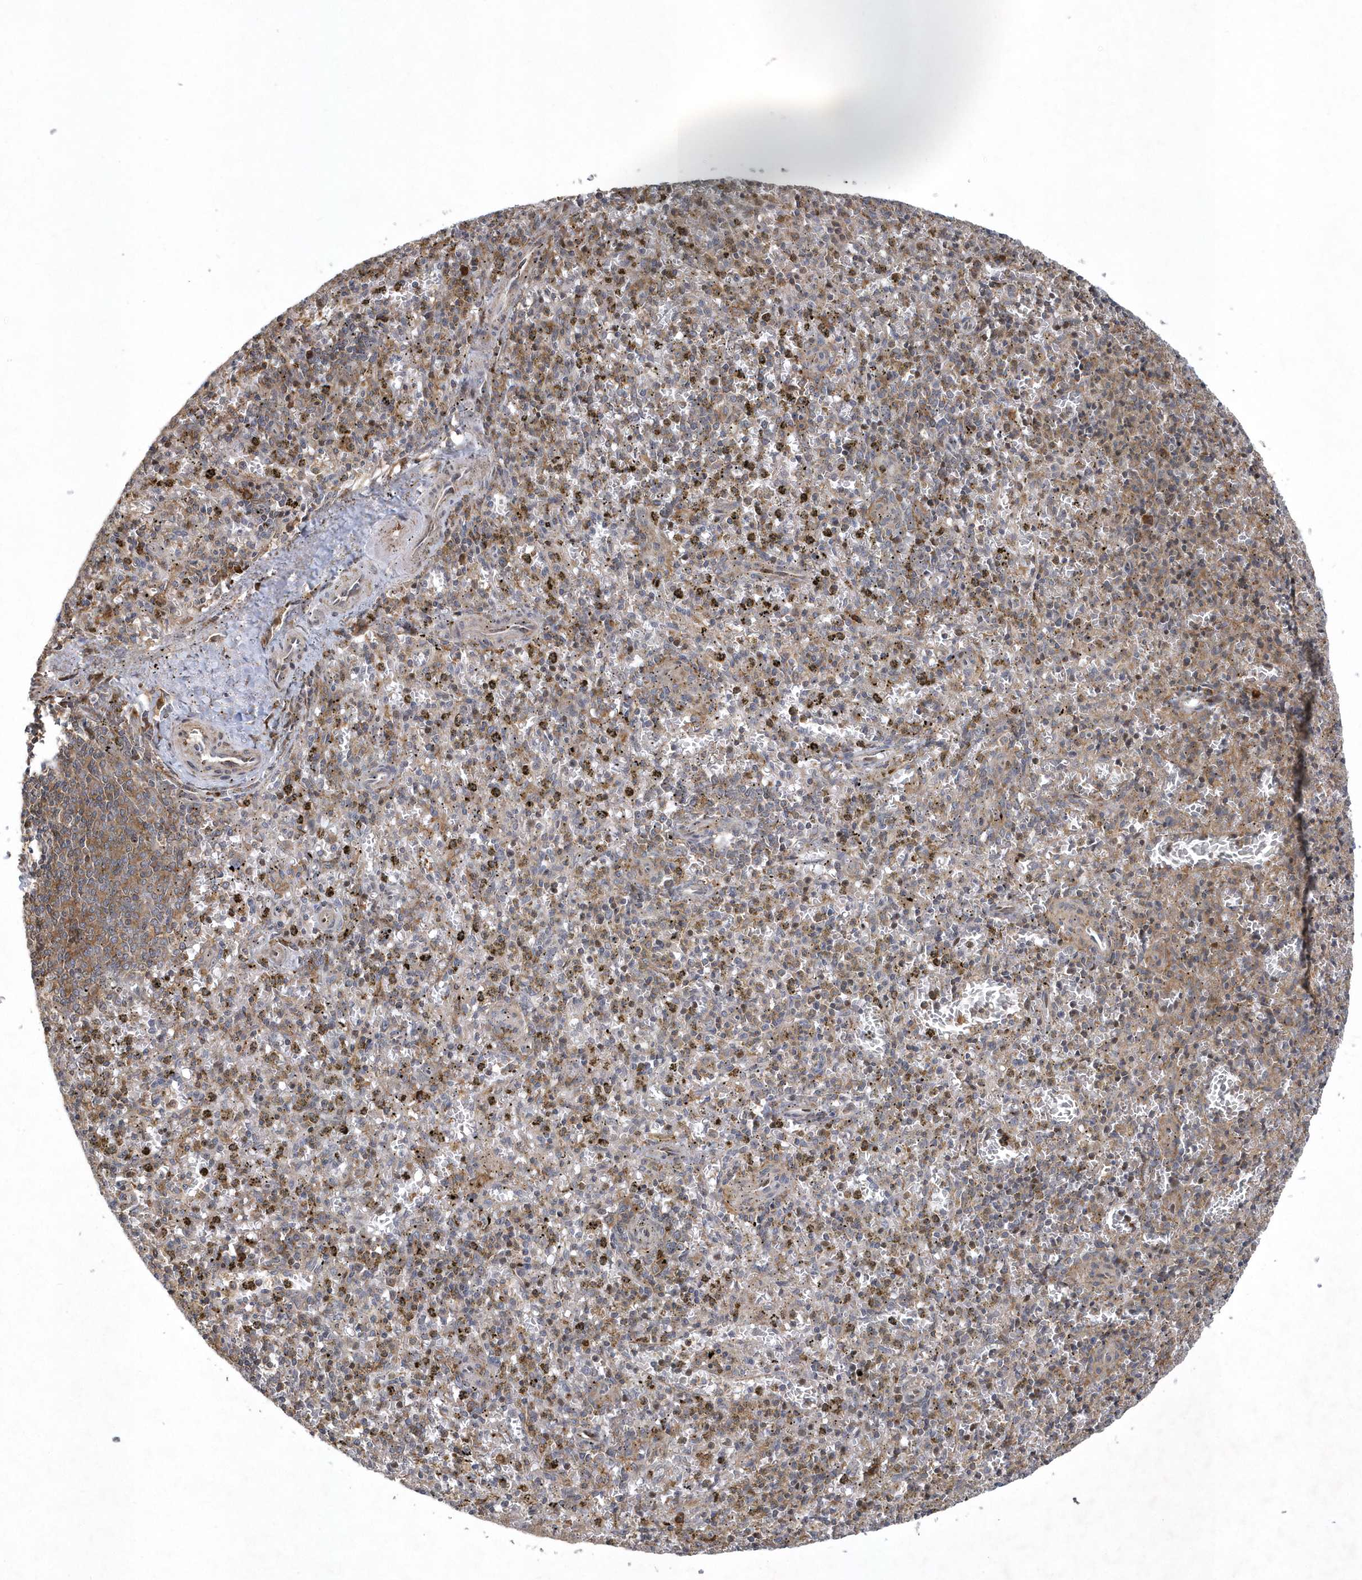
{"staining": {"intensity": "moderate", "quantity": "<25%", "location": "cytoplasmic/membranous"}, "tissue": "spleen", "cell_type": "Cells in red pulp", "image_type": "normal", "snomed": [{"axis": "morphology", "description": "Normal tissue, NOS"}, {"axis": "topography", "description": "Spleen"}], "caption": "Human spleen stained with a brown dye shows moderate cytoplasmic/membranous positive positivity in about <25% of cells in red pulp.", "gene": "N4BP2", "patient": {"sex": "male", "age": 72}}